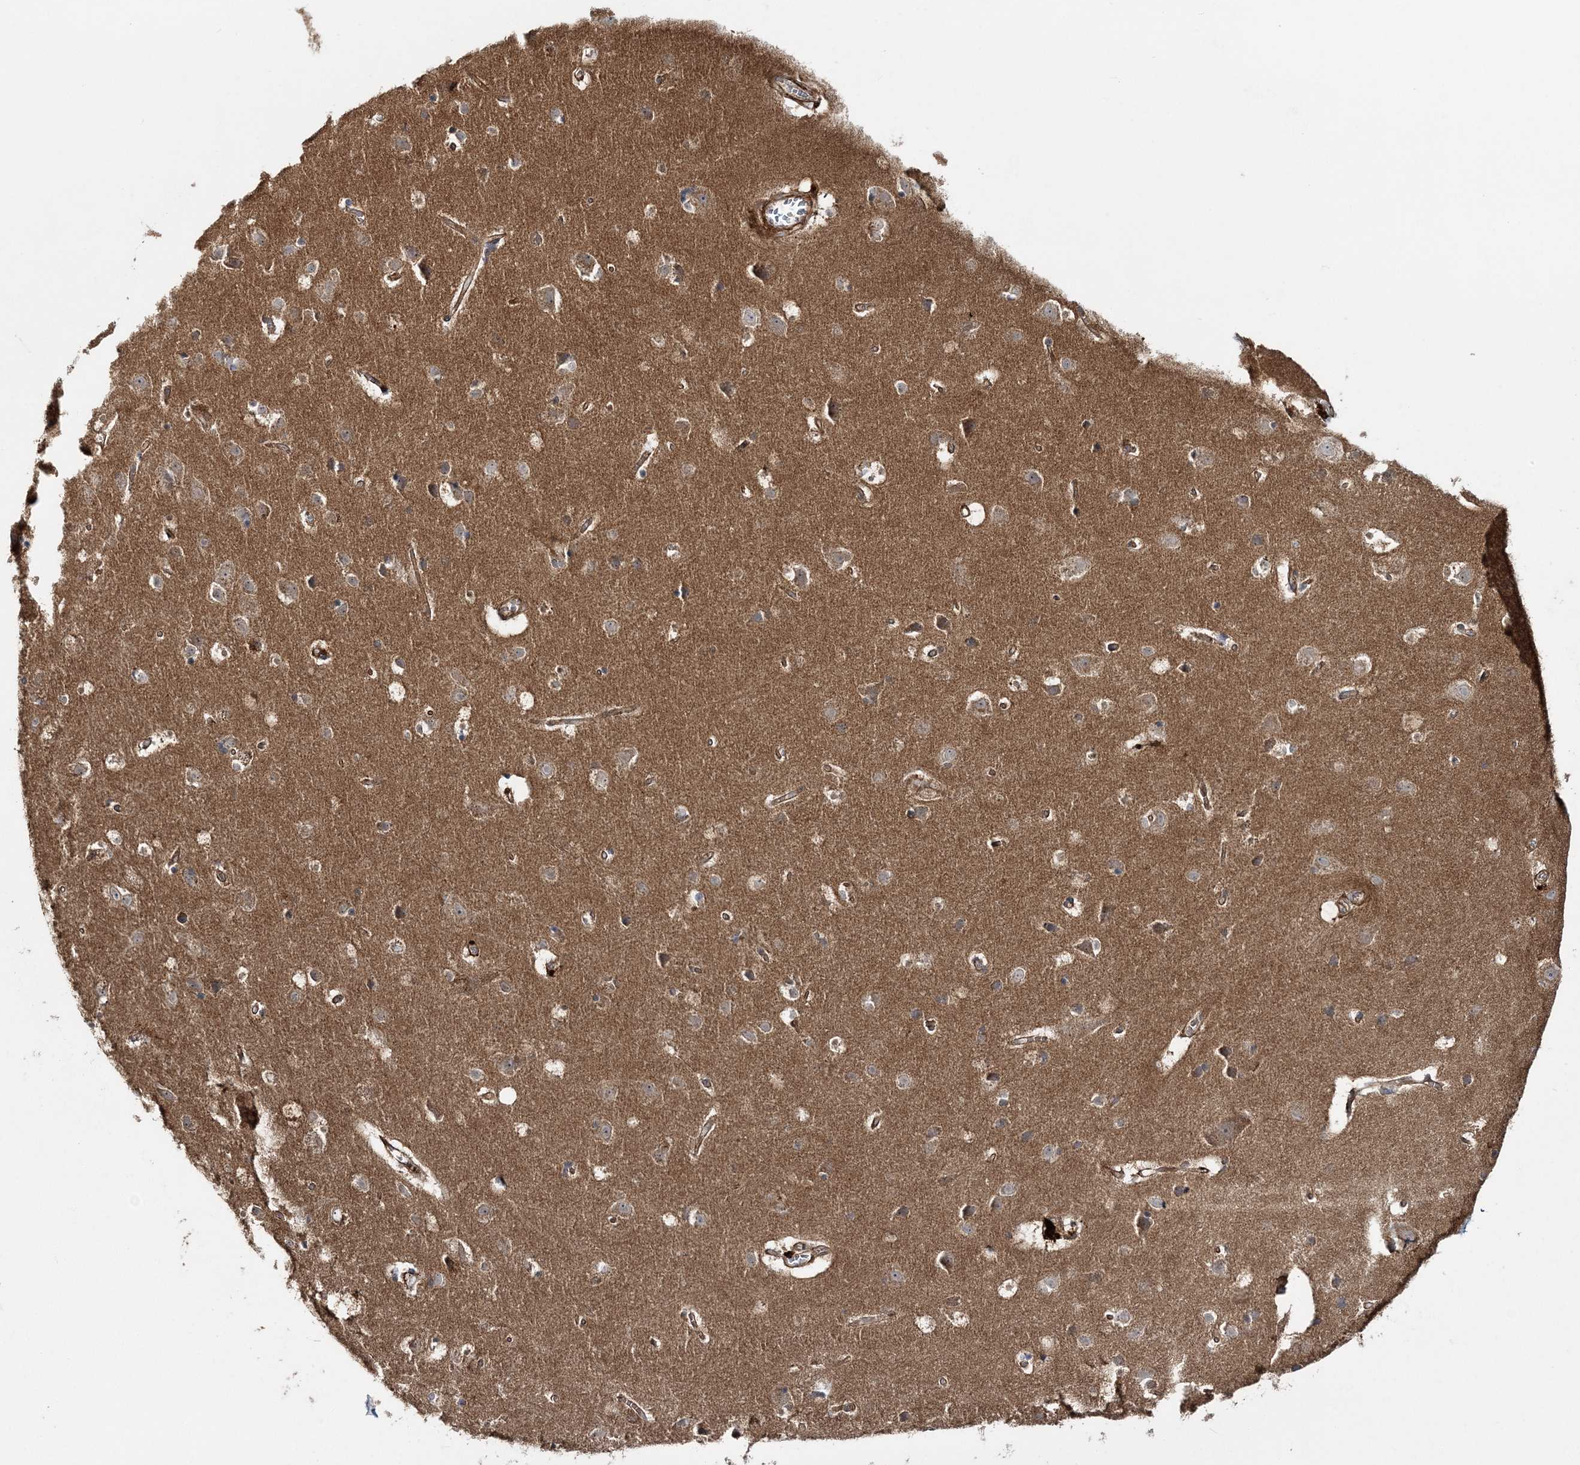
{"staining": {"intensity": "moderate", "quantity": ">75%", "location": "cytoplasmic/membranous"}, "tissue": "cerebral cortex", "cell_type": "Endothelial cells", "image_type": "normal", "snomed": [{"axis": "morphology", "description": "Normal tissue, NOS"}, {"axis": "topography", "description": "Cerebral cortex"}], "caption": "Endothelial cells demonstrate moderate cytoplasmic/membranous staining in about >75% of cells in unremarkable cerebral cortex.", "gene": "MOCS2", "patient": {"sex": "male", "age": 54}}